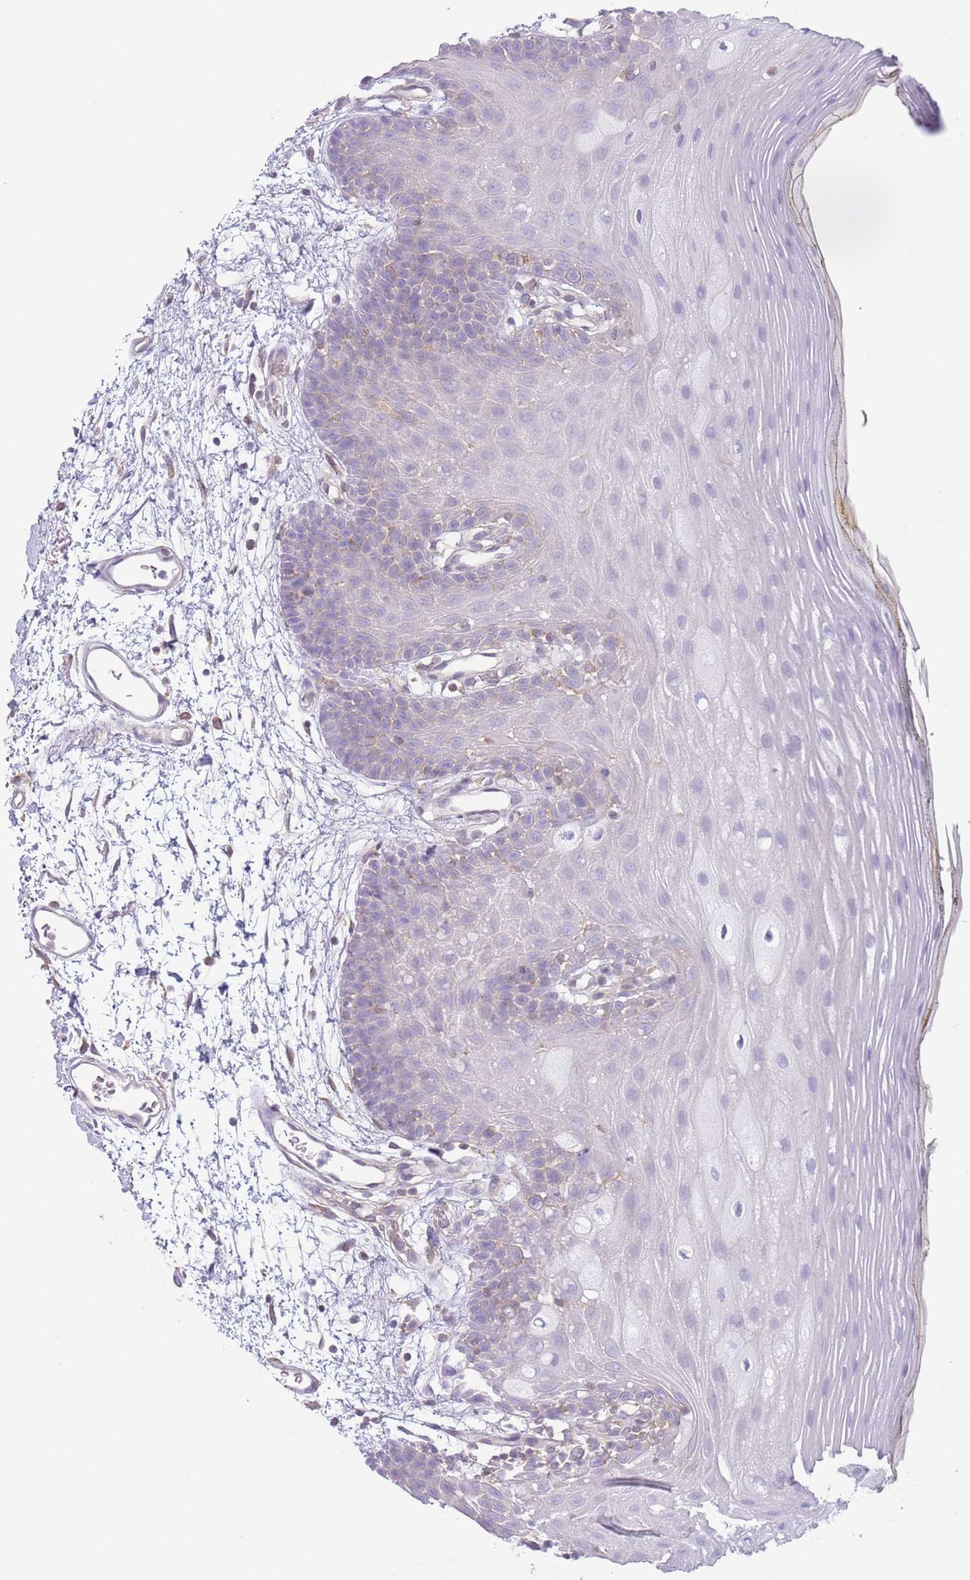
{"staining": {"intensity": "negative", "quantity": "none", "location": "none"}, "tissue": "oral mucosa", "cell_type": "Squamous epithelial cells", "image_type": "normal", "snomed": [{"axis": "morphology", "description": "Normal tissue, NOS"}, {"axis": "topography", "description": "Oral tissue"}, {"axis": "topography", "description": "Tounge, NOS"}], "caption": "Unremarkable oral mucosa was stained to show a protein in brown. There is no significant positivity in squamous epithelial cells. (DAB immunohistochemistry visualized using brightfield microscopy, high magnification).", "gene": "RBP3", "patient": {"sex": "female", "age": 81}}